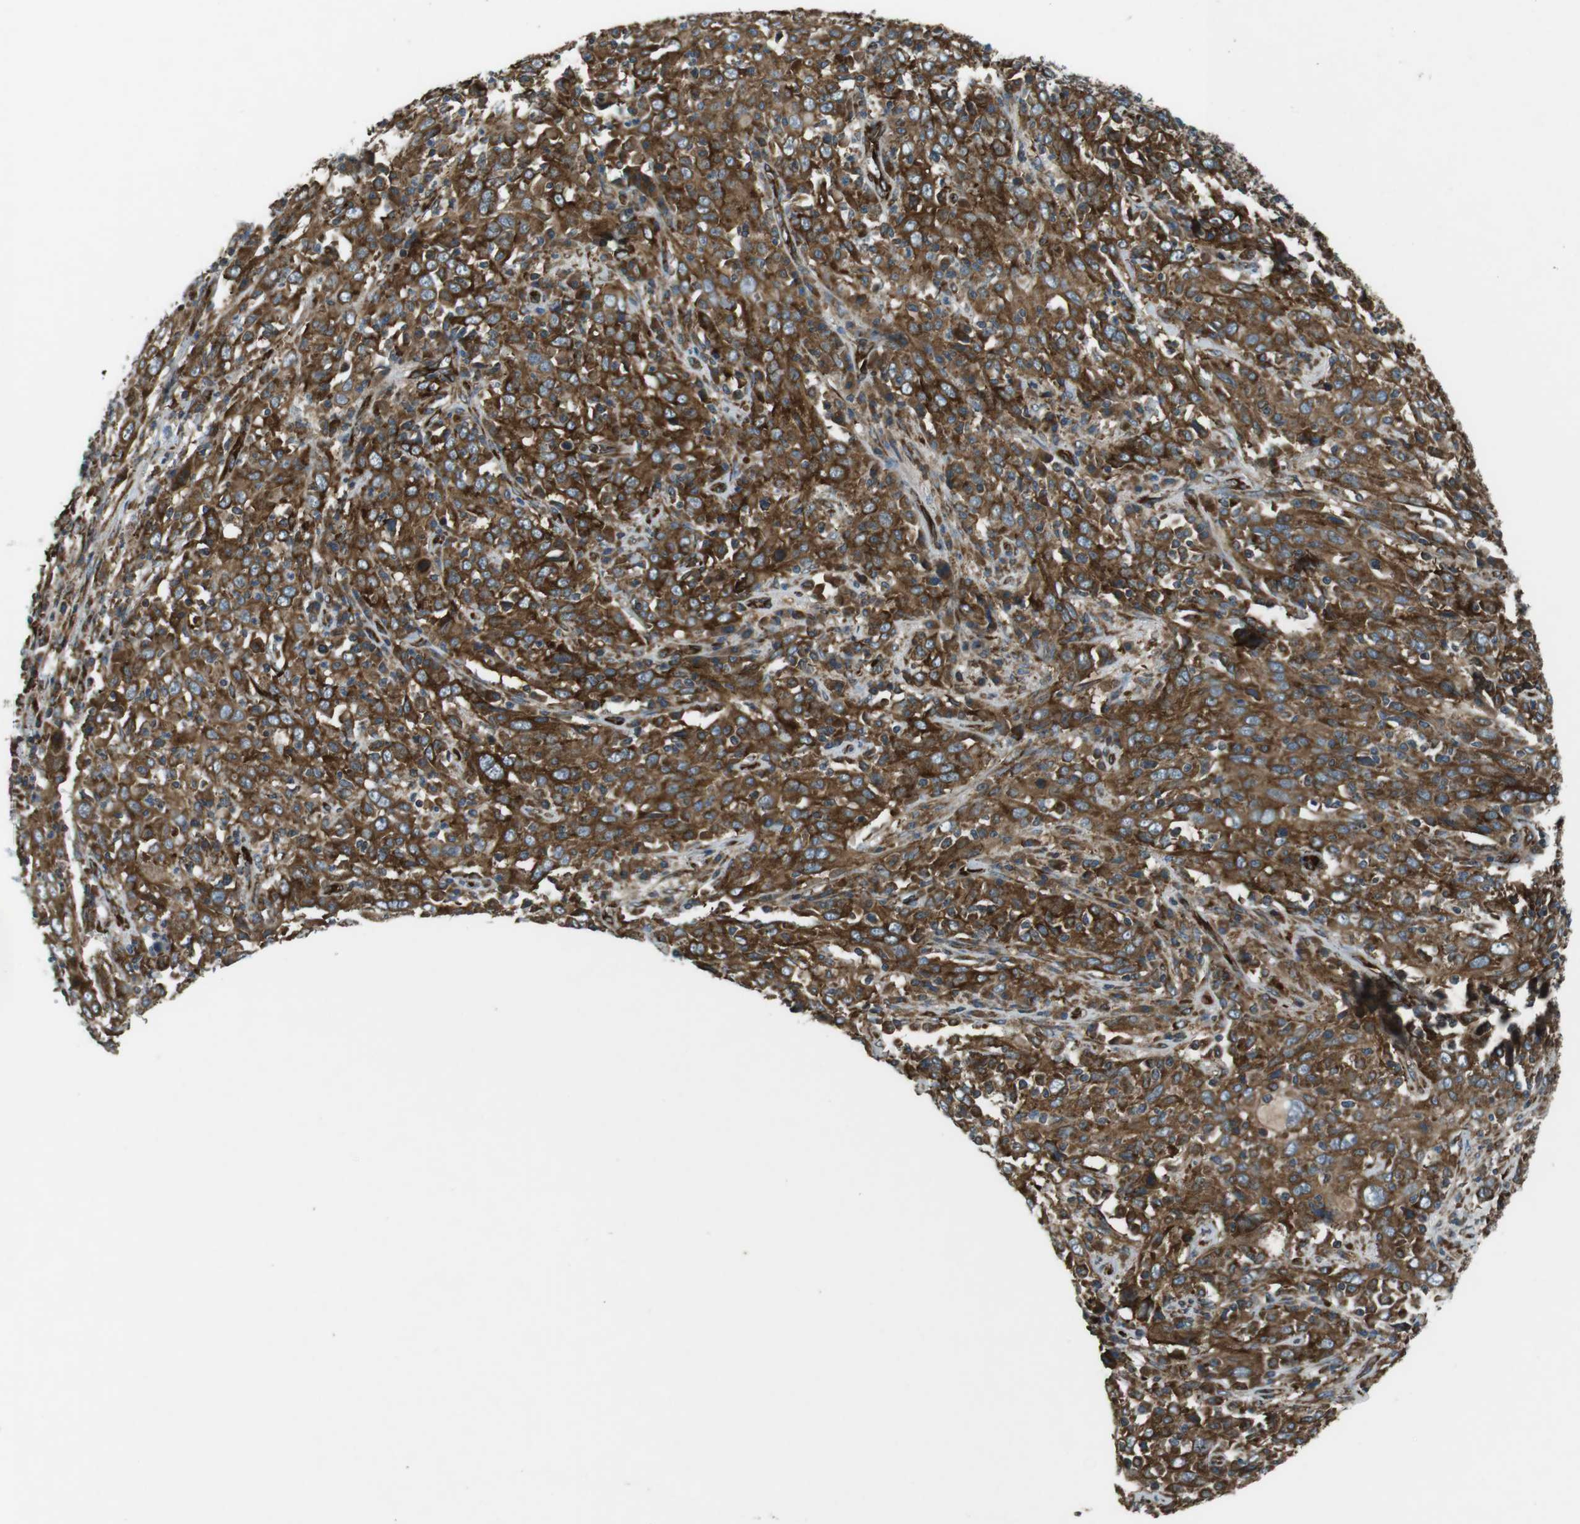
{"staining": {"intensity": "strong", "quantity": ">75%", "location": "cytoplasmic/membranous"}, "tissue": "cervical cancer", "cell_type": "Tumor cells", "image_type": "cancer", "snomed": [{"axis": "morphology", "description": "Squamous cell carcinoma, NOS"}, {"axis": "topography", "description": "Cervix"}], "caption": "Immunohistochemistry (IHC) (DAB) staining of human cervical cancer reveals strong cytoplasmic/membranous protein expression in about >75% of tumor cells.", "gene": "KTN1", "patient": {"sex": "female", "age": 46}}